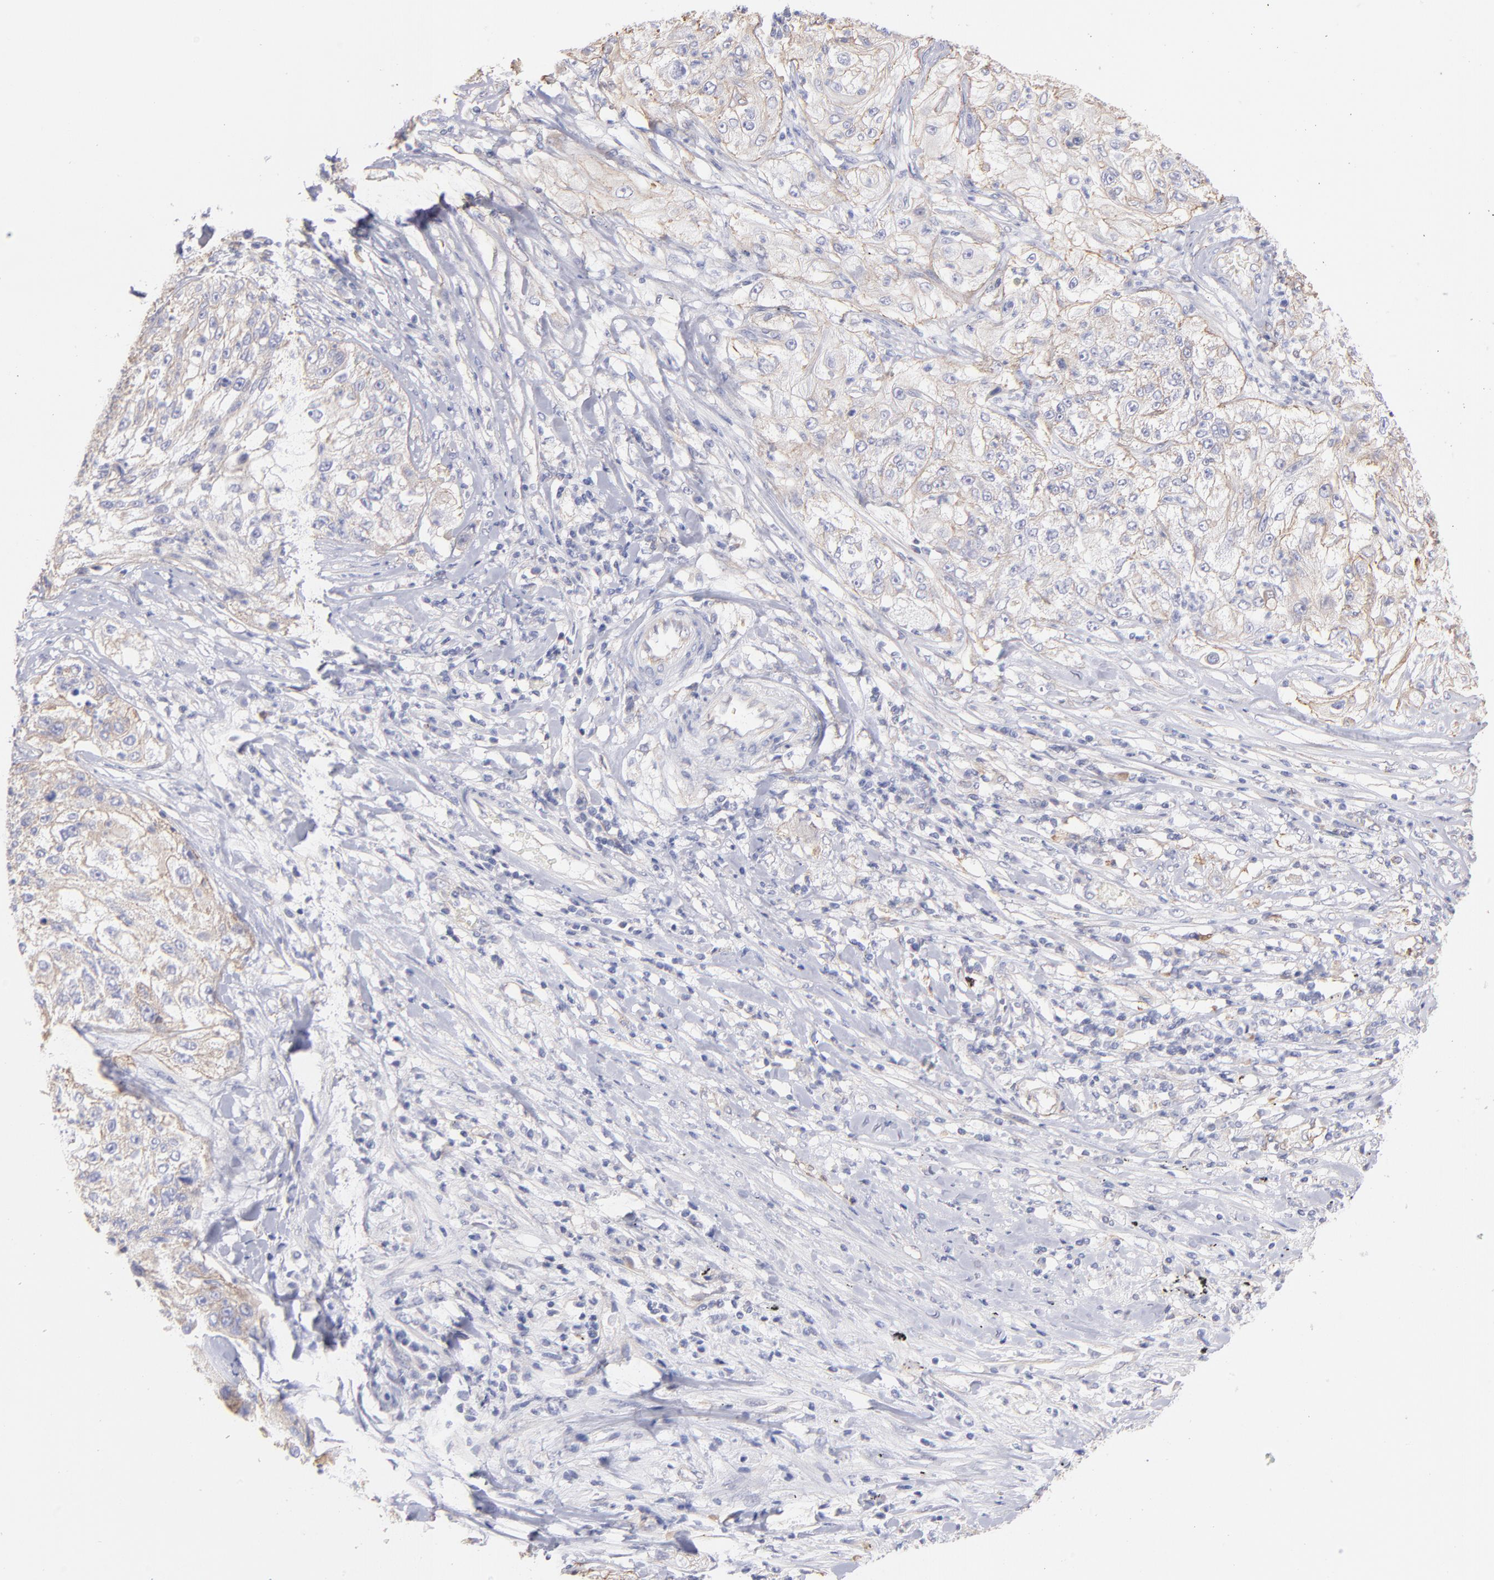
{"staining": {"intensity": "weak", "quantity": "25%-75%", "location": "cytoplasmic/membranous"}, "tissue": "lung cancer", "cell_type": "Tumor cells", "image_type": "cancer", "snomed": [{"axis": "morphology", "description": "Inflammation, NOS"}, {"axis": "morphology", "description": "Squamous cell carcinoma, NOS"}, {"axis": "topography", "description": "Lymph node"}, {"axis": "topography", "description": "Soft tissue"}, {"axis": "topography", "description": "Lung"}], "caption": "Lung cancer (squamous cell carcinoma) stained with a brown dye reveals weak cytoplasmic/membranous positive expression in about 25%-75% of tumor cells.", "gene": "PLEC", "patient": {"sex": "male", "age": 66}}